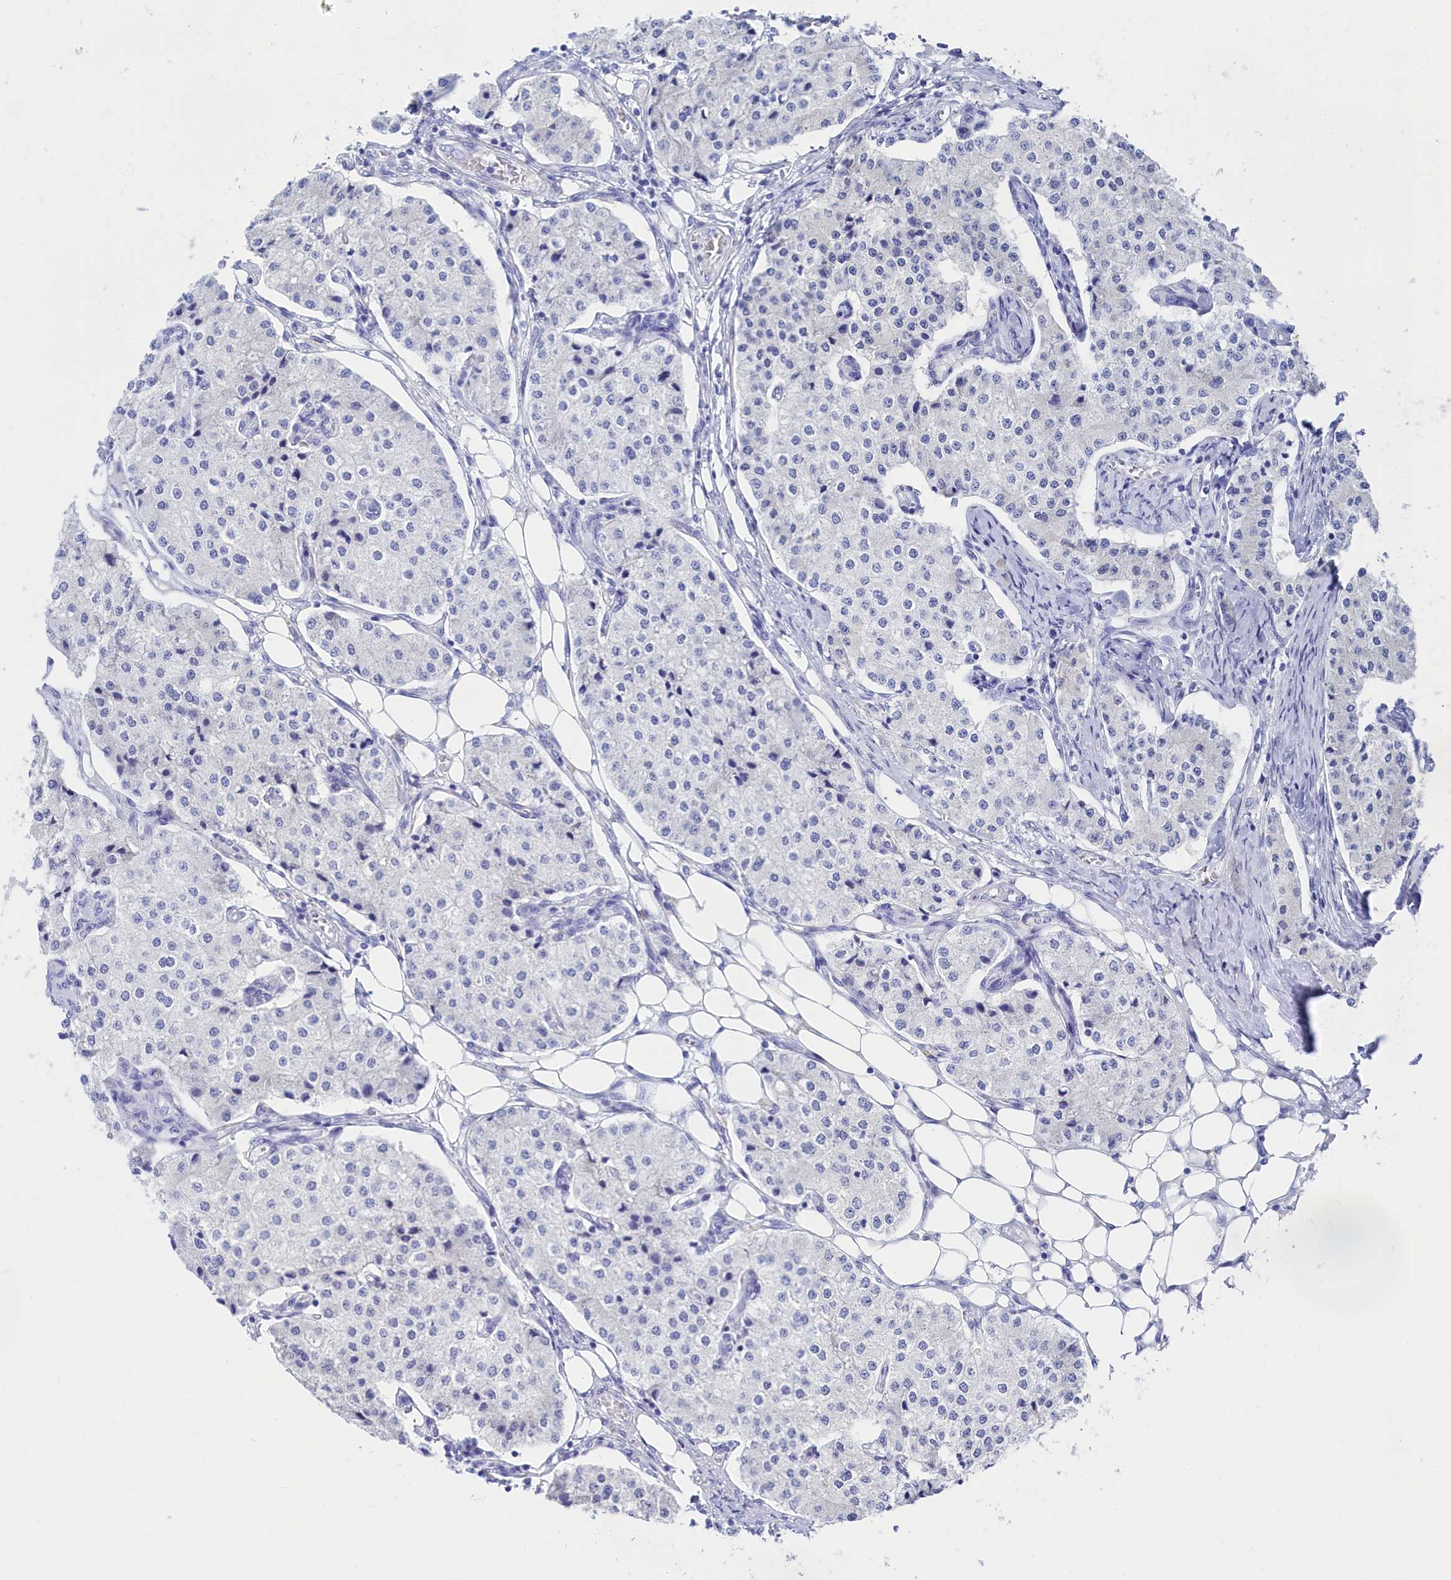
{"staining": {"intensity": "negative", "quantity": "none", "location": "none"}, "tissue": "carcinoid", "cell_type": "Tumor cells", "image_type": "cancer", "snomed": [{"axis": "morphology", "description": "Carcinoid, malignant, NOS"}, {"axis": "topography", "description": "Colon"}], "caption": "Carcinoid (malignant) was stained to show a protein in brown. There is no significant positivity in tumor cells.", "gene": "TRIM10", "patient": {"sex": "female", "age": 52}}